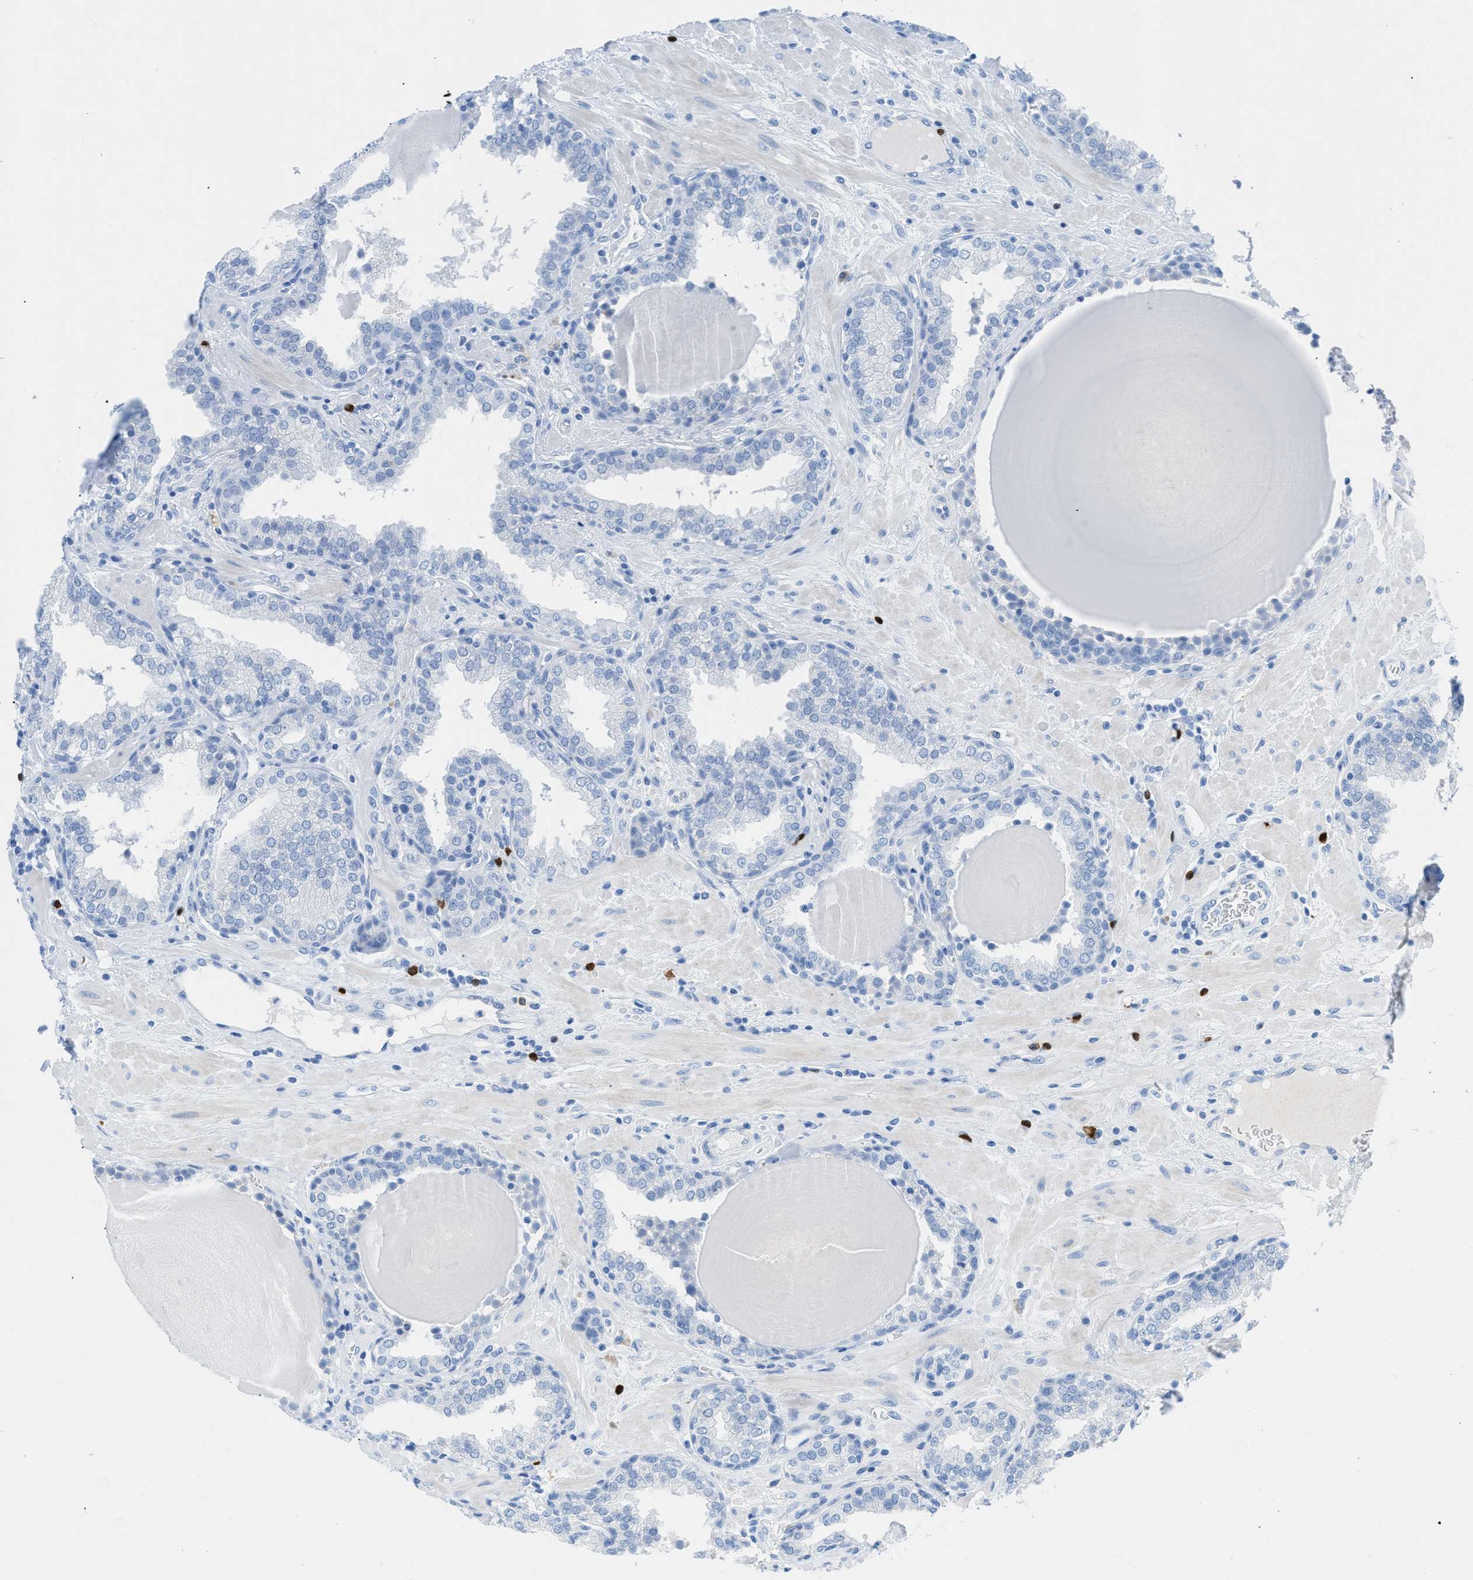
{"staining": {"intensity": "negative", "quantity": "none", "location": "none"}, "tissue": "prostate", "cell_type": "Glandular cells", "image_type": "normal", "snomed": [{"axis": "morphology", "description": "Normal tissue, NOS"}, {"axis": "topography", "description": "Prostate"}], "caption": "Photomicrograph shows no significant protein positivity in glandular cells of normal prostate.", "gene": "TCL1A", "patient": {"sex": "male", "age": 51}}